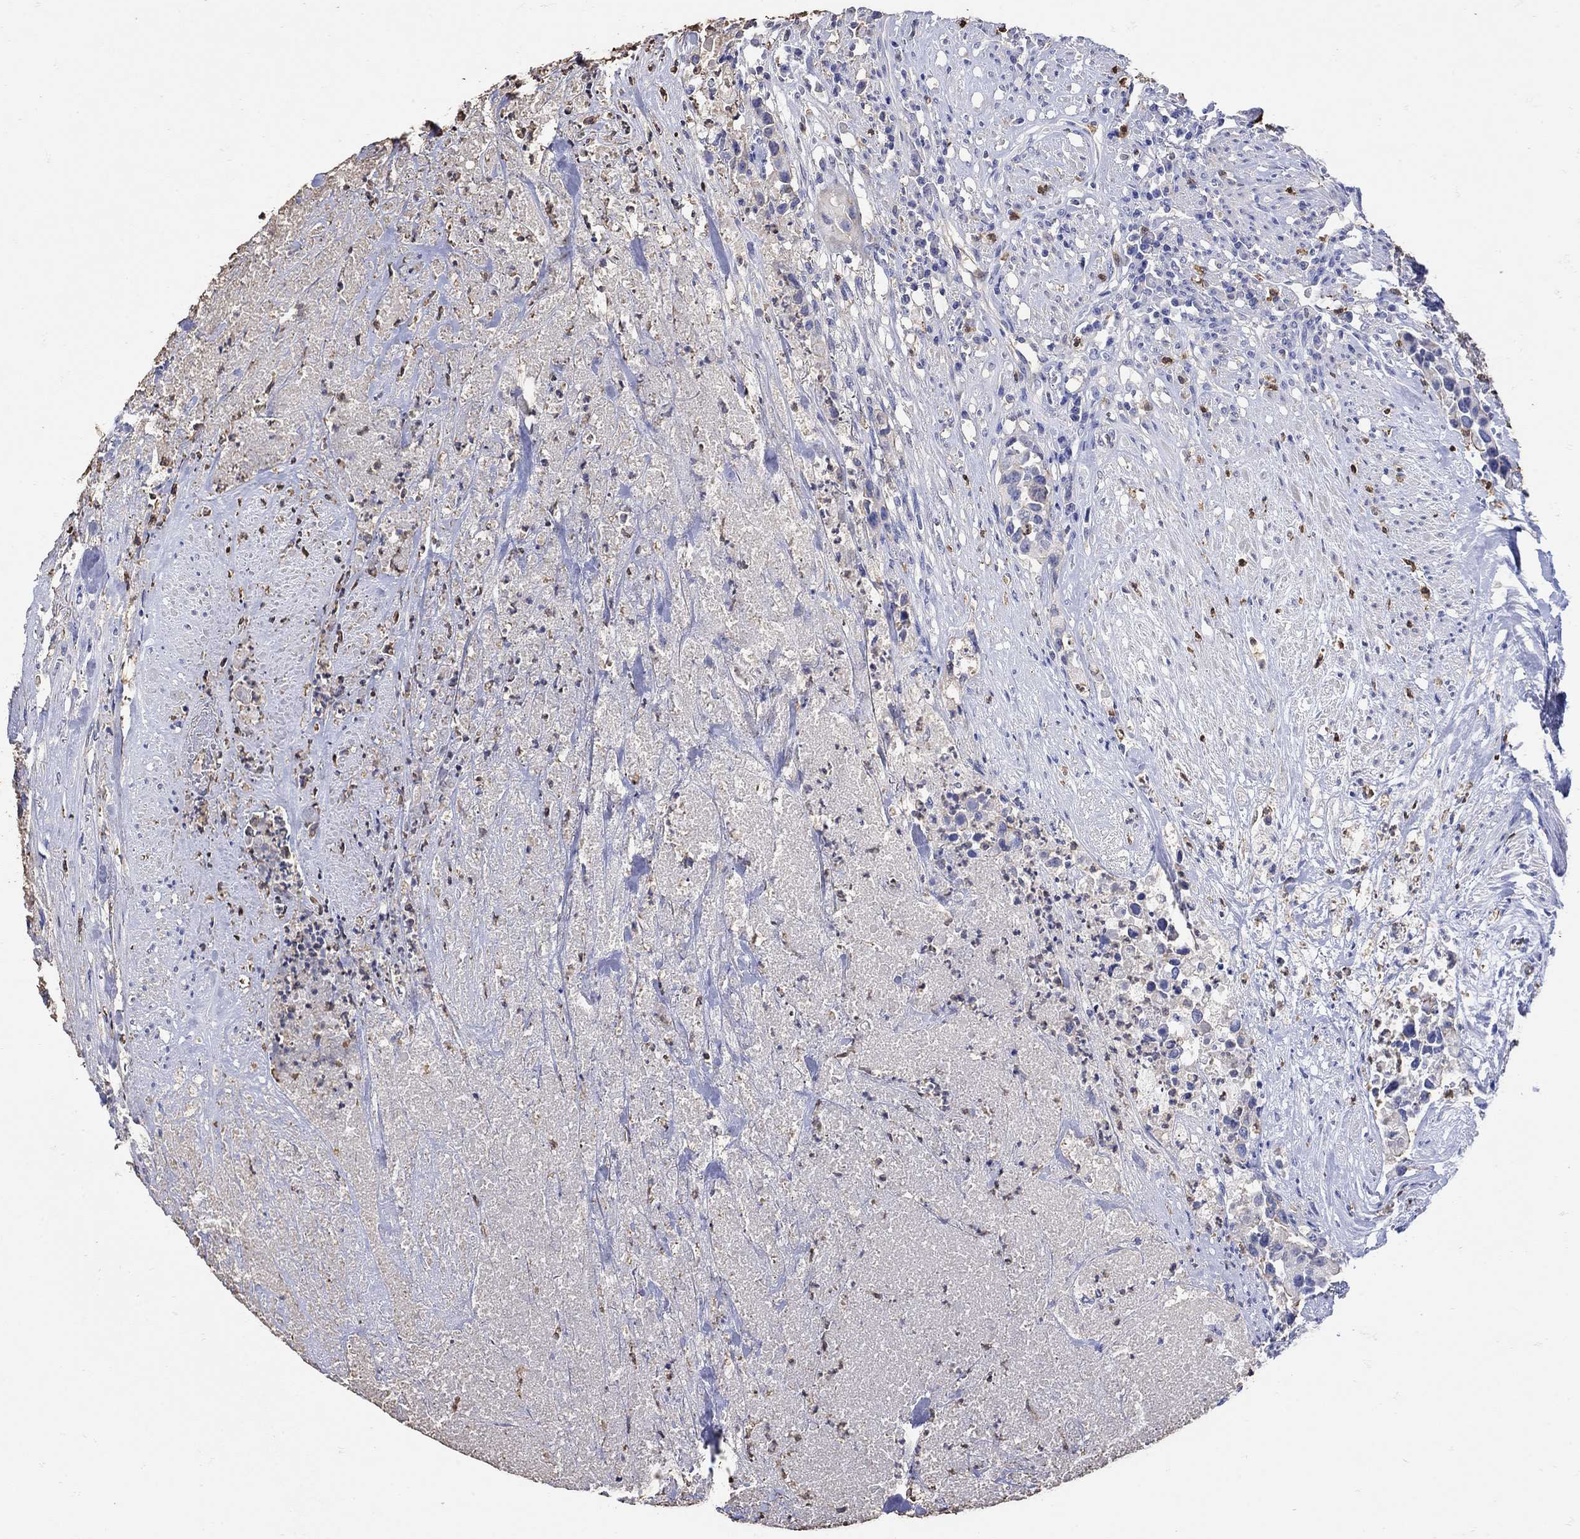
{"staining": {"intensity": "negative", "quantity": "none", "location": "none"}, "tissue": "urothelial cancer", "cell_type": "Tumor cells", "image_type": "cancer", "snomed": [{"axis": "morphology", "description": "Urothelial carcinoma, High grade"}, {"axis": "topography", "description": "Urinary bladder"}], "caption": "The image displays no staining of tumor cells in urothelial cancer. The staining was performed using DAB to visualize the protein expression in brown, while the nuclei were stained in blue with hematoxylin (Magnification: 20x).", "gene": "LINGO3", "patient": {"sex": "female", "age": 73}}